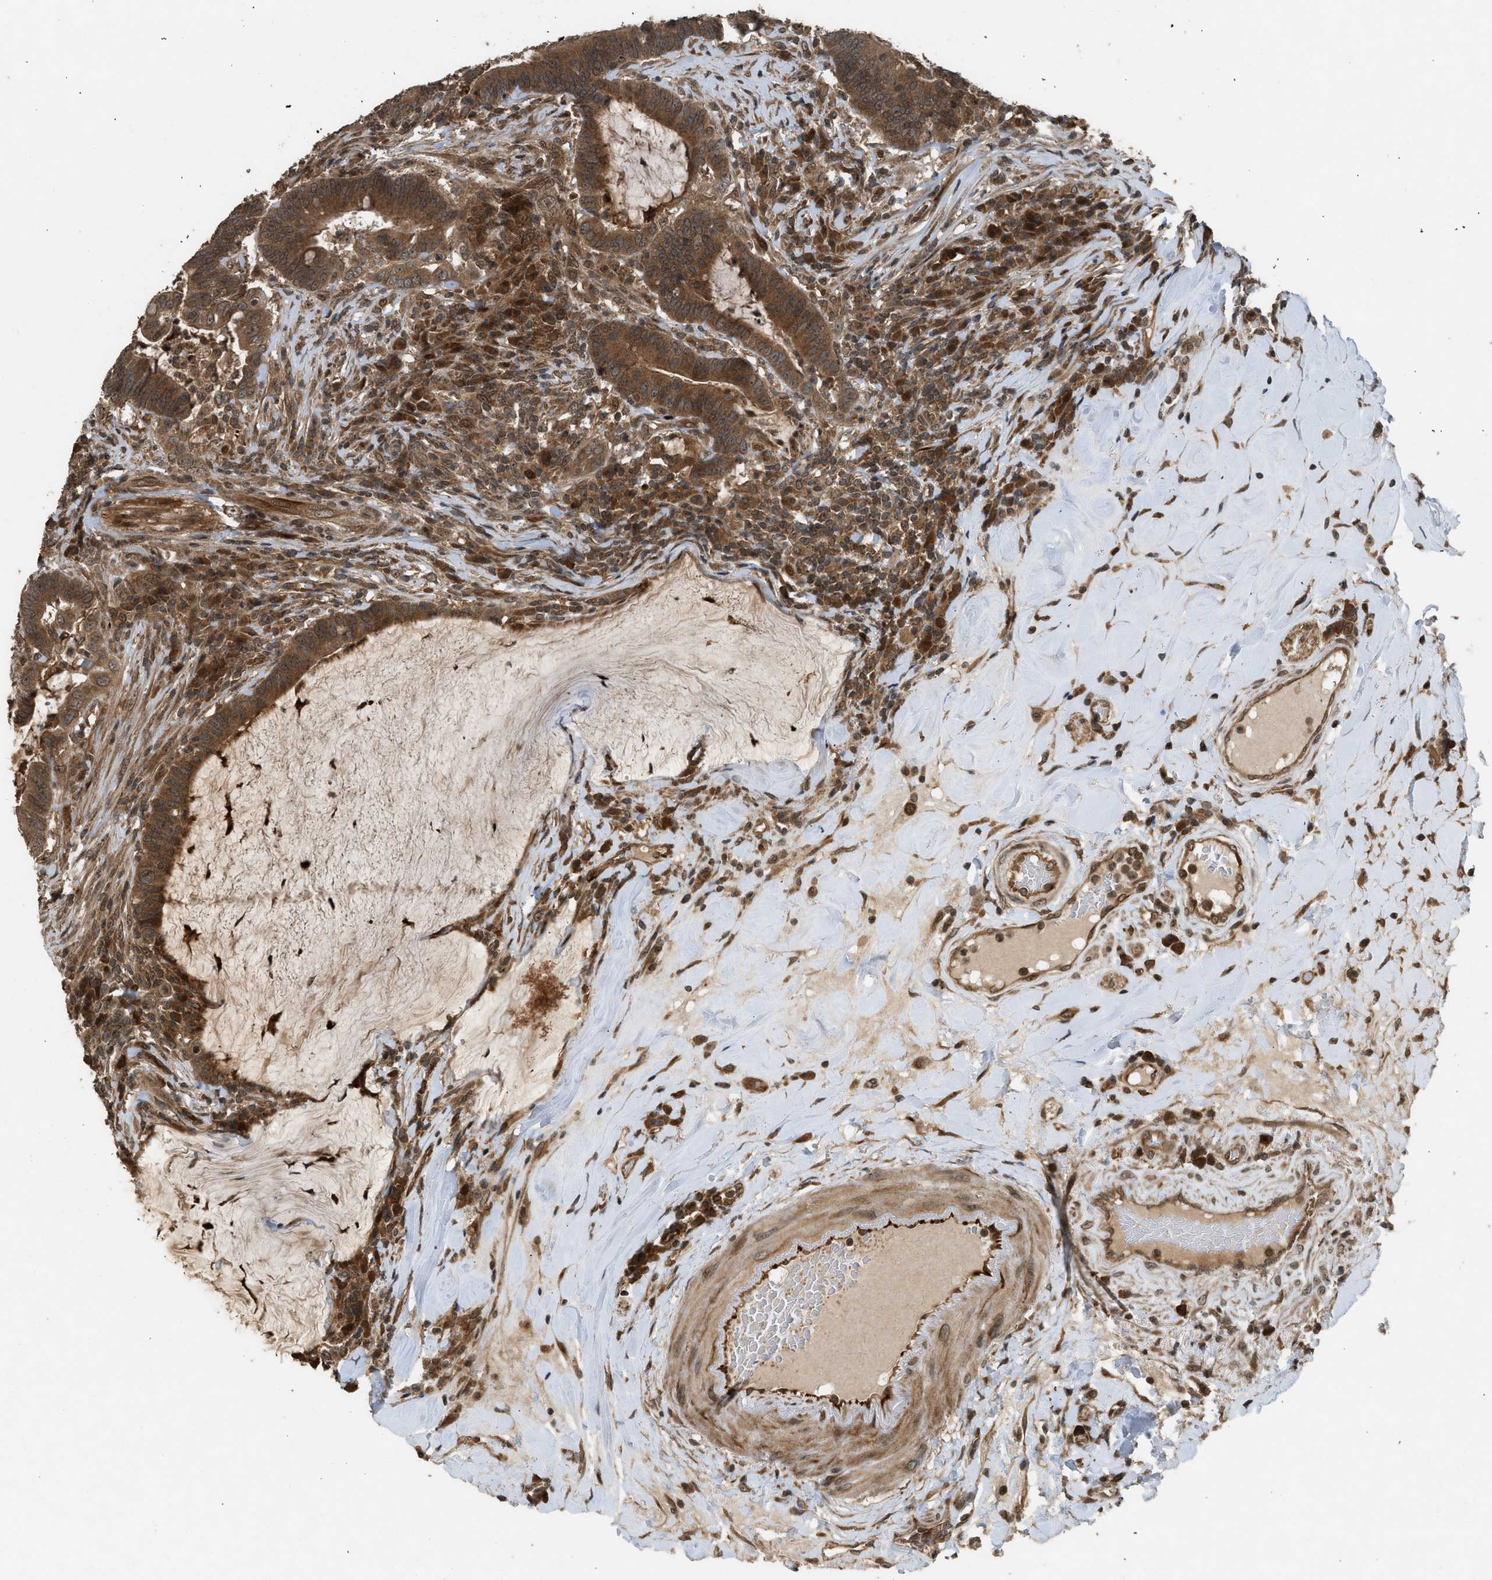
{"staining": {"intensity": "strong", "quantity": ">75%", "location": "cytoplasmic/membranous"}, "tissue": "colorectal cancer", "cell_type": "Tumor cells", "image_type": "cancer", "snomed": [{"axis": "morphology", "description": "Normal tissue, NOS"}, {"axis": "morphology", "description": "Adenocarcinoma, NOS"}, {"axis": "topography", "description": "Colon"}], "caption": "High-power microscopy captured an immunohistochemistry (IHC) histopathology image of colorectal adenocarcinoma, revealing strong cytoplasmic/membranous positivity in about >75% of tumor cells.", "gene": "TXNL1", "patient": {"sex": "female", "age": 66}}